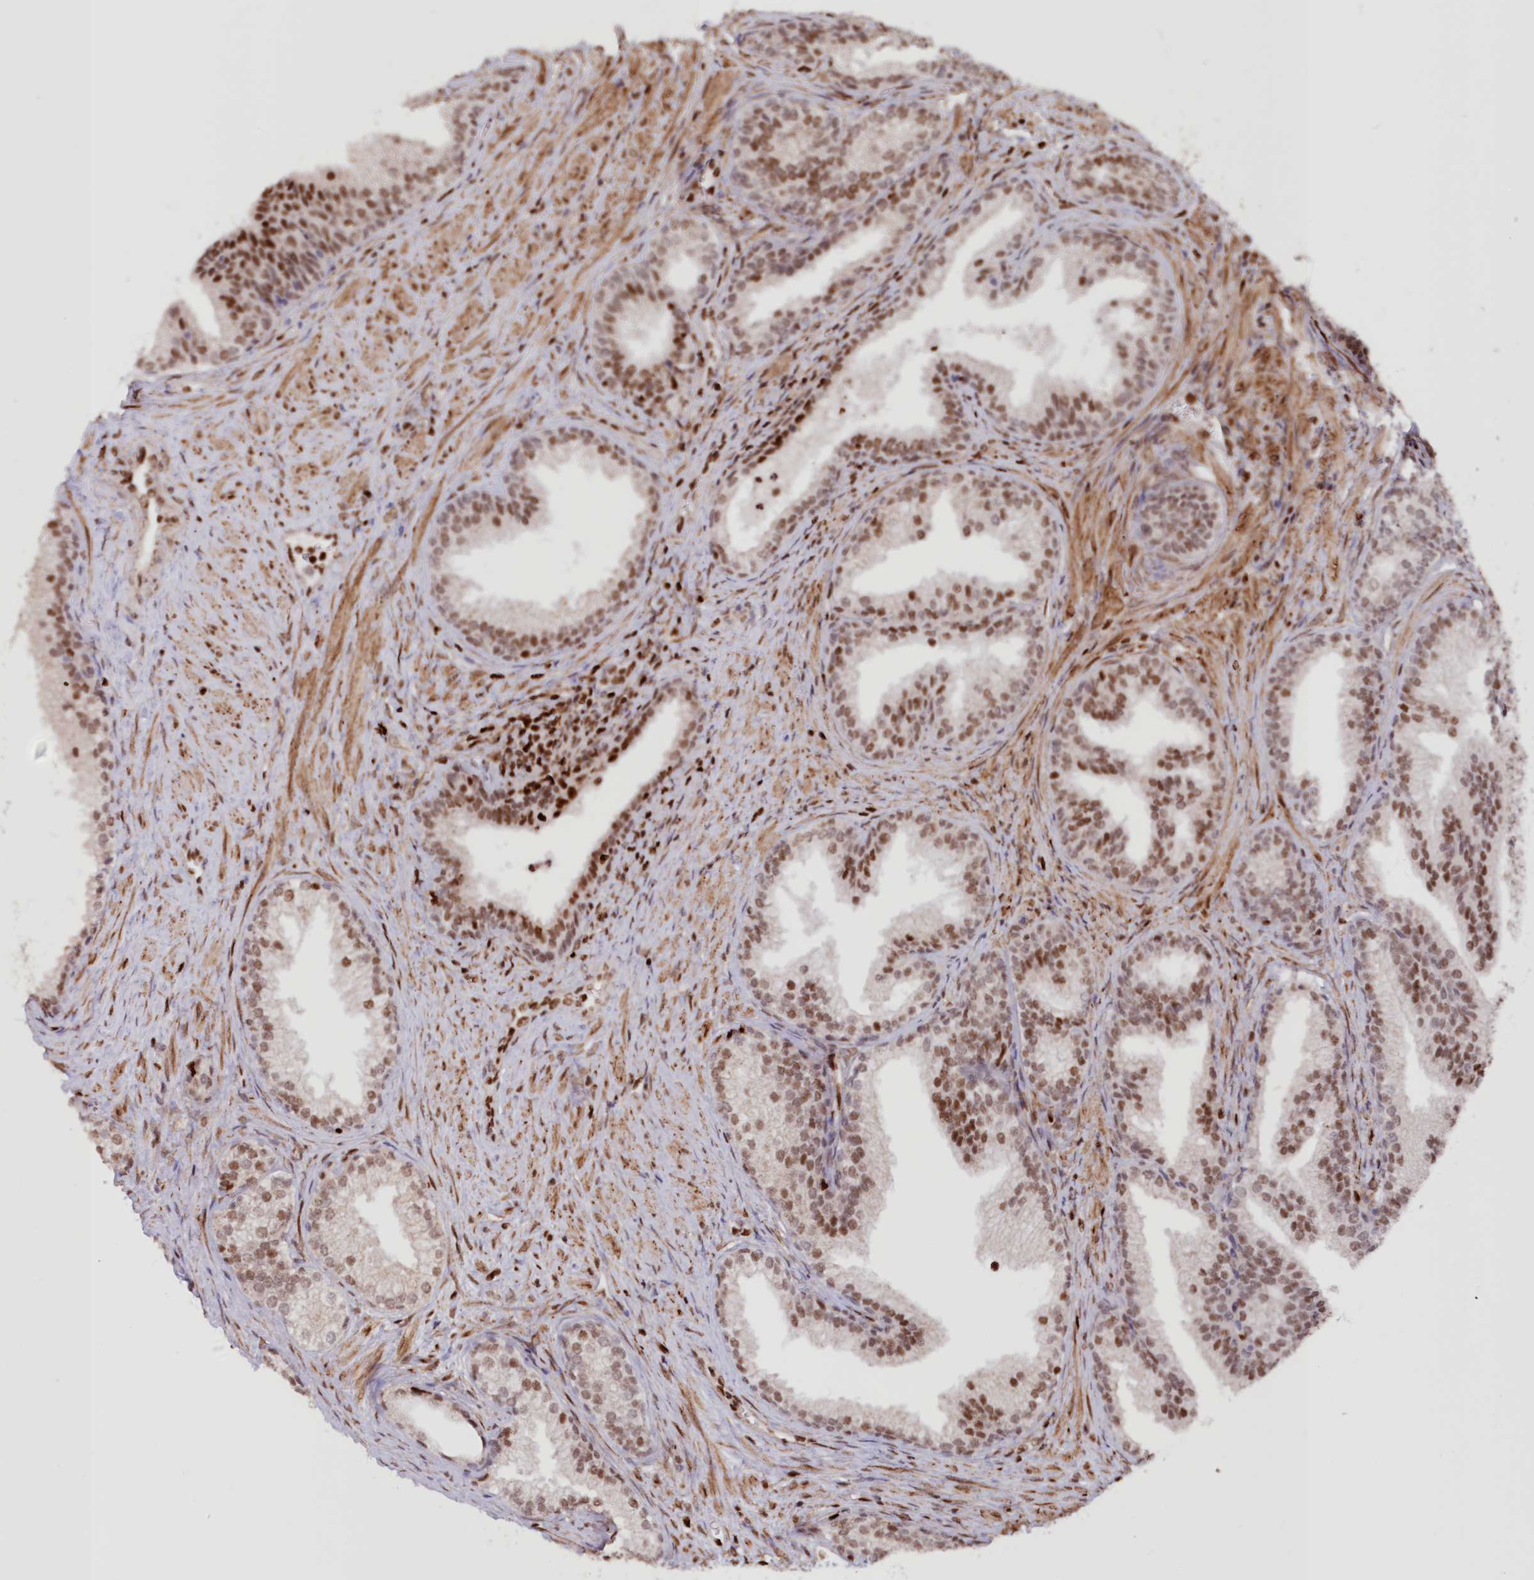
{"staining": {"intensity": "moderate", "quantity": ">75%", "location": "nuclear"}, "tissue": "prostate", "cell_type": "Glandular cells", "image_type": "normal", "snomed": [{"axis": "morphology", "description": "Normal tissue, NOS"}, {"axis": "topography", "description": "Prostate"}], "caption": "IHC histopathology image of unremarkable prostate: human prostate stained using IHC reveals medium levels of moderate protein expression localized specifically in the nuclear of glandular cells, appearing as a nuclear brown color.", "gene": "POLR2B", "patient": {"sex": "male", "age": 76}}